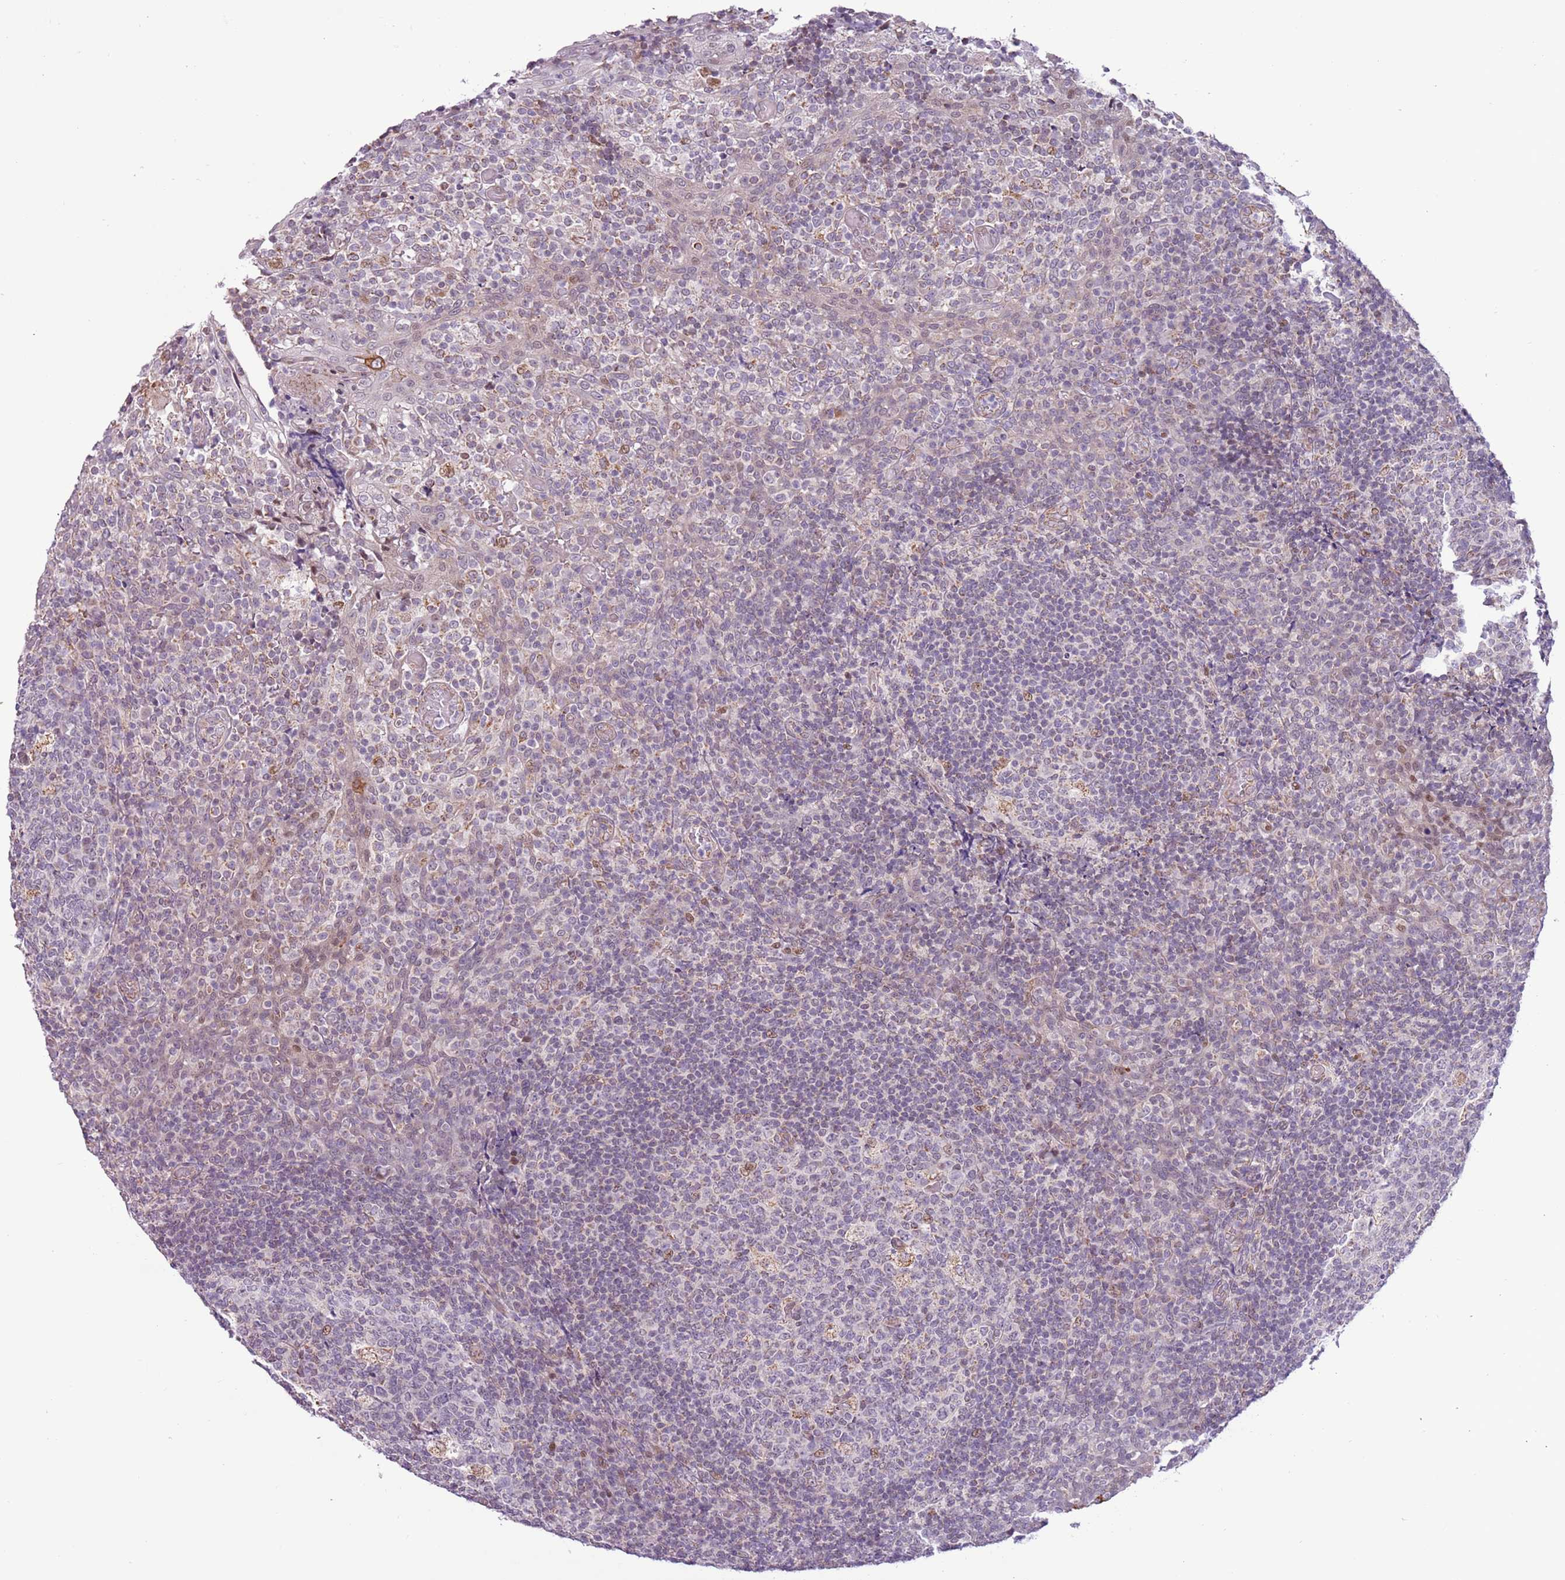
{"staining": {"intensity": "negative", "quantity": "none", "location": "none"}, "tissue": "tonsil", "cell_type": "Germinal center cells", "image_type": "normal", "snomed": [{"axis": "morphology", "description": "Normal tissue, NOS"}, {"axis": "topography", "description": "Tonsil"}], "caption": "Germinal center cells show no significant positivity in normal tonsil. (DAB (3,3'-diaminobenzidine) immunohistochemistry (IHC) visualized using brightfield microscopy, high magnification).", "gene": "MLLT11", "patient": {"sex": "female", "age": 19}}